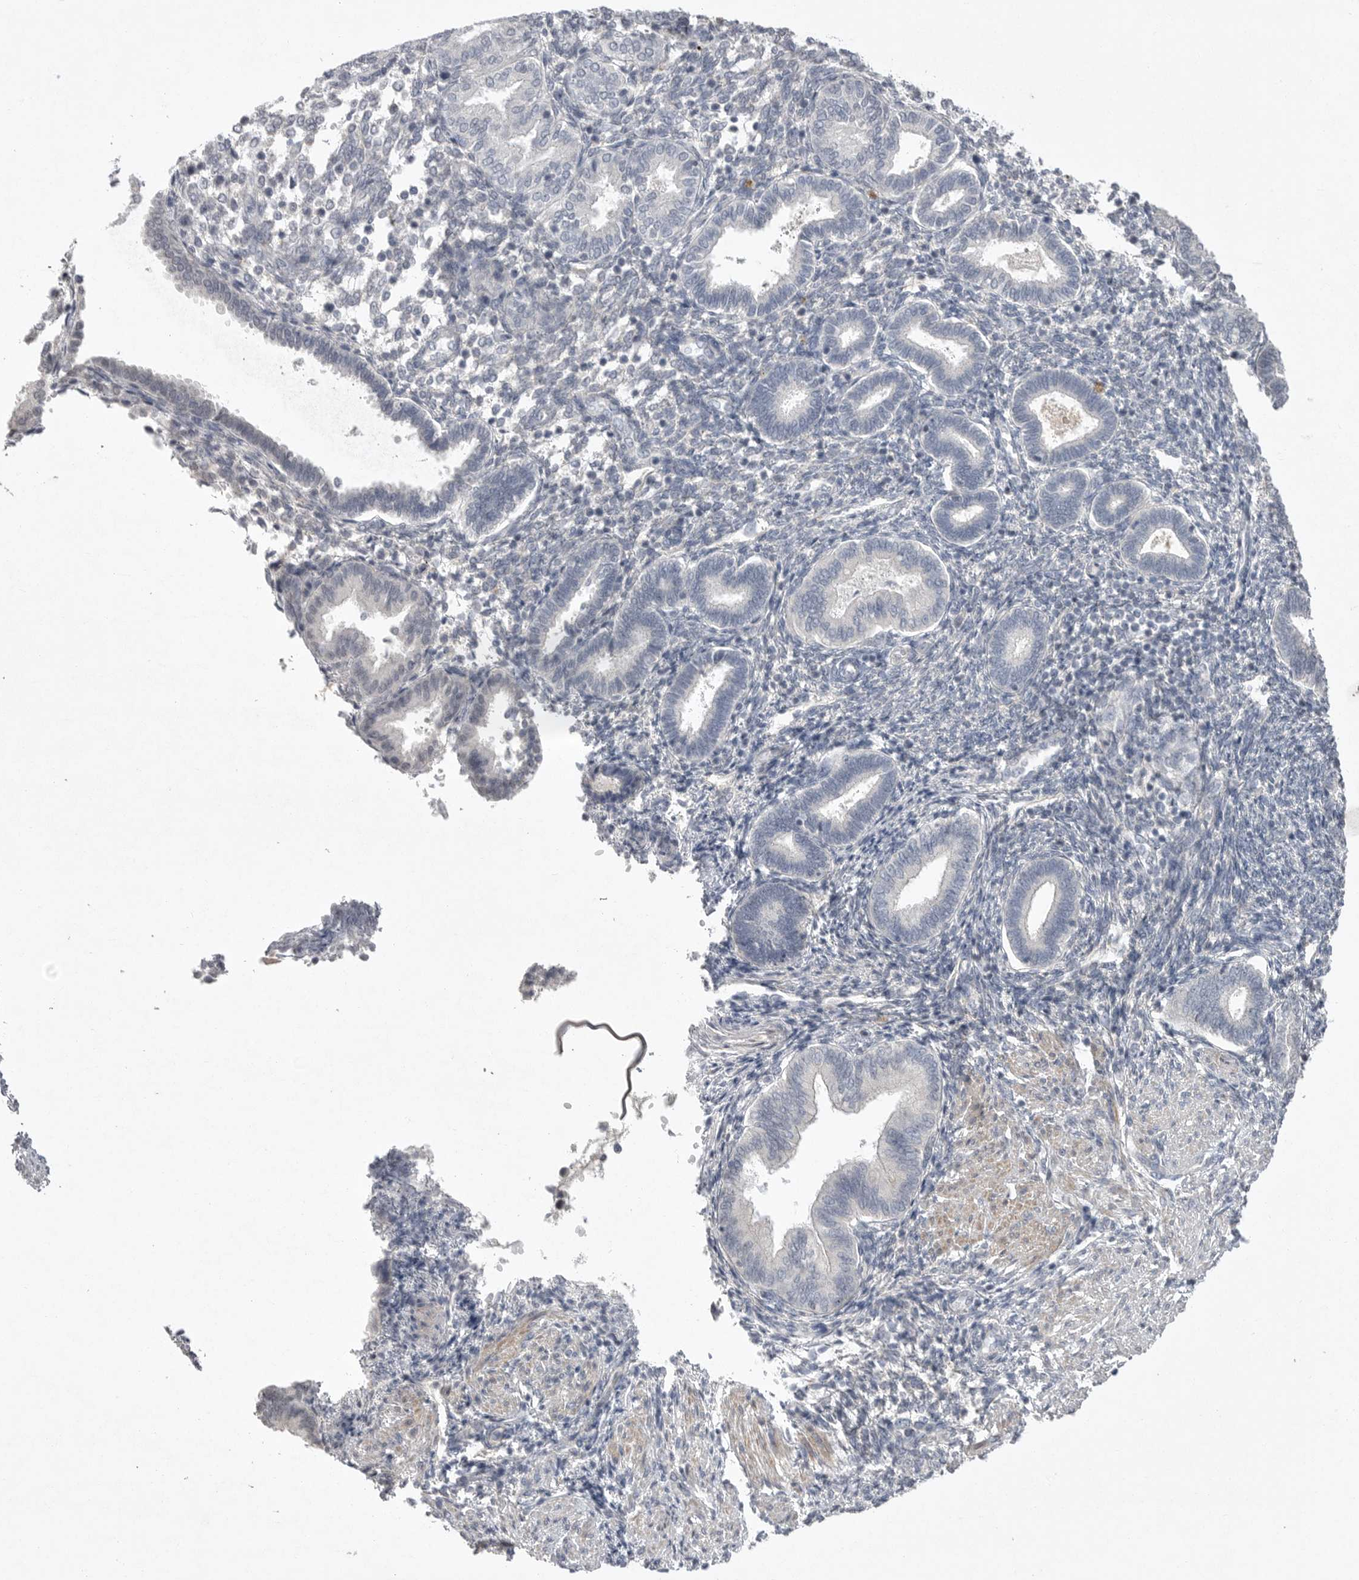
{"staining": {"intensity": "negative", "quantity": "none", "location": "none"}, "tissue": "endometrium", "cell_type": "Cells in endometrial stroma", "image_type": "normal", "snomed": [{"axis": "morphology", "description": "Normal tissue, NOS"}, {"axis": "topography", "description": "Endometrium"}], "caption": "Immunohistochemical staining of normal endometrium reveals no significant staining in cells in endometrial stroma.", "gene": "VANGL2", "patient": {"sex": "female", "age": 53}}